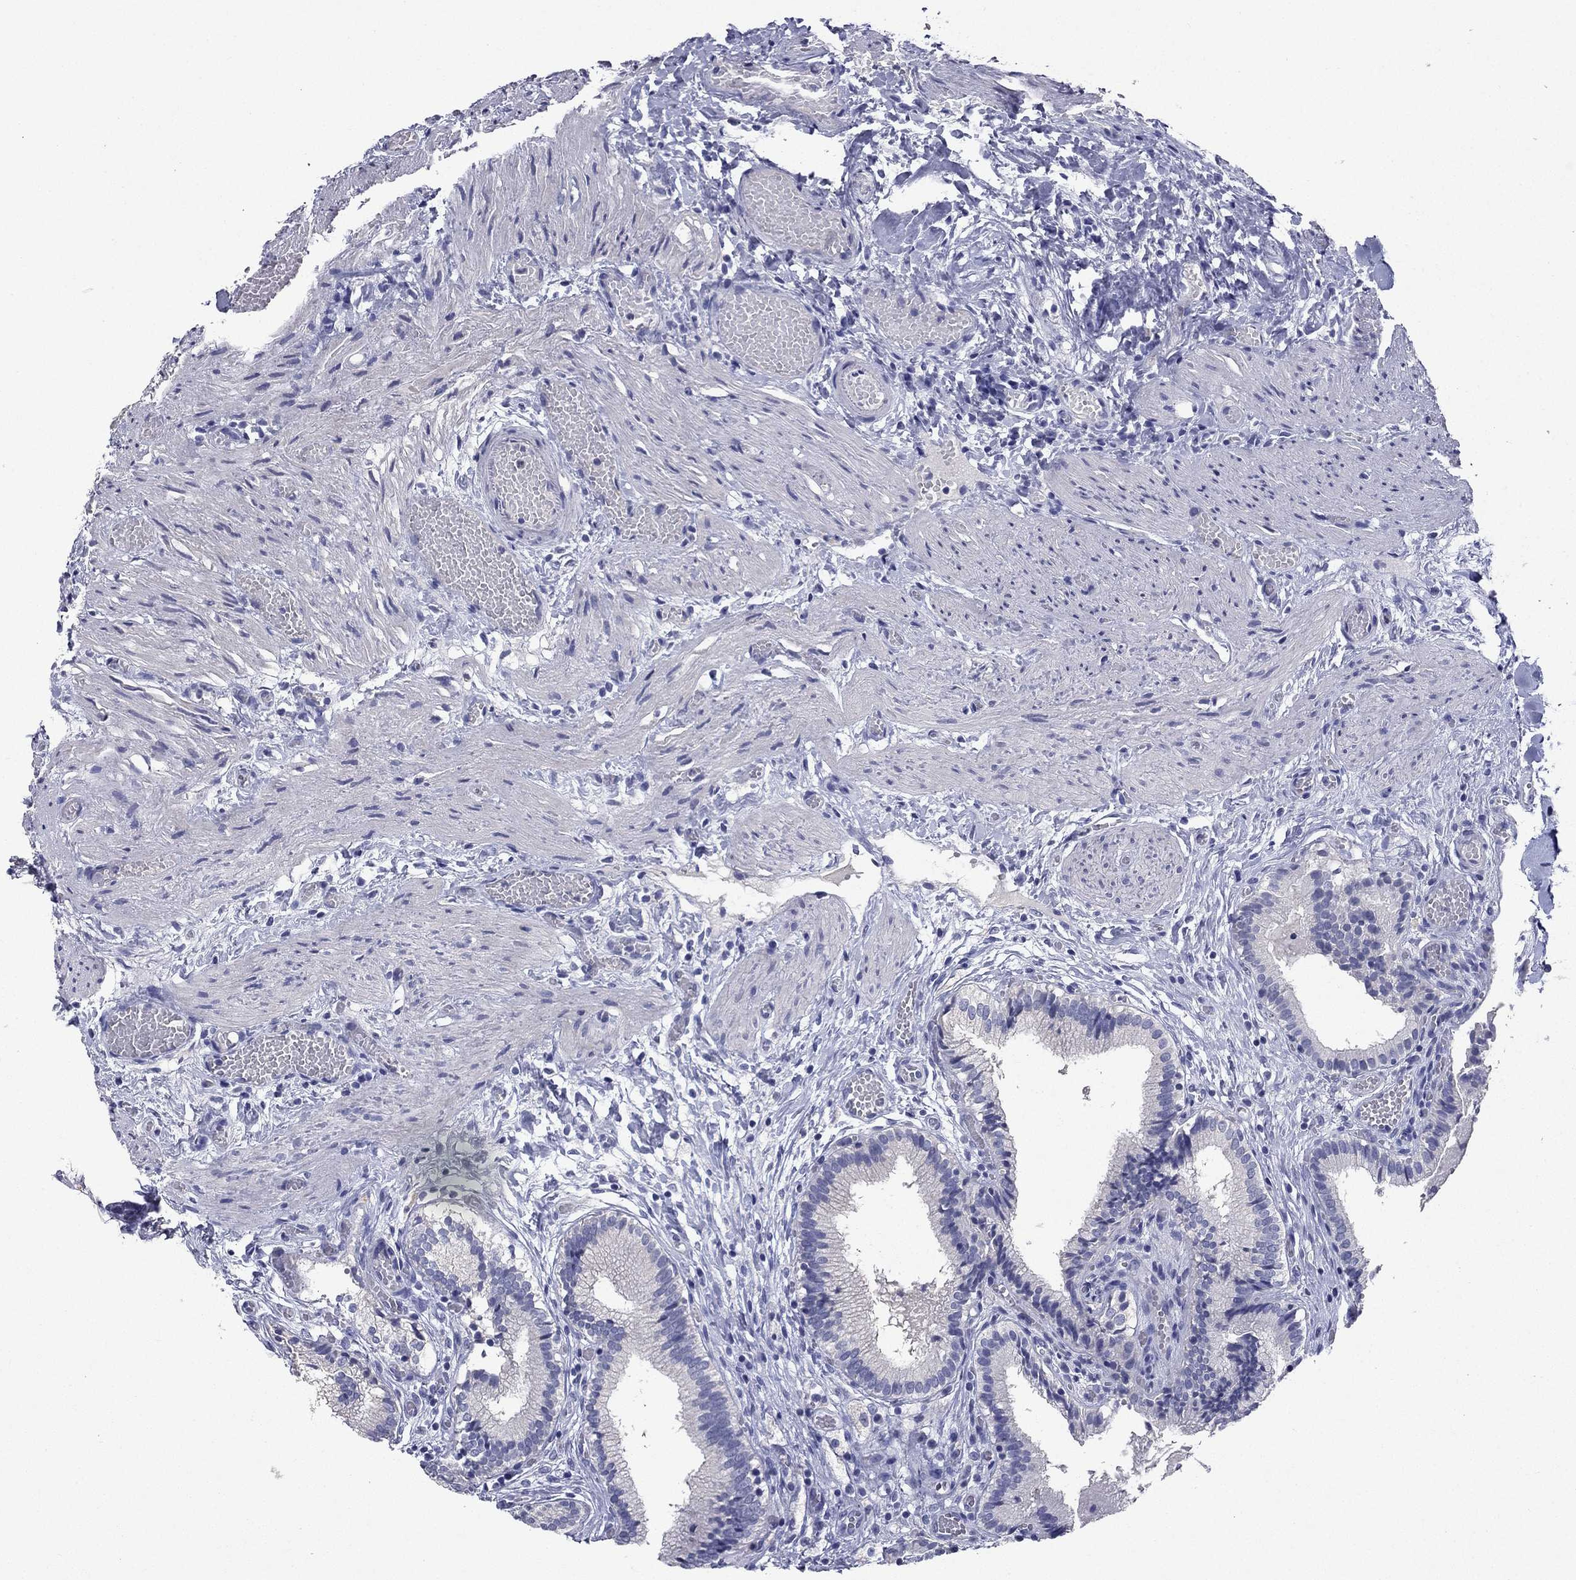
{"staining": {"intensity": "negative", "quantity": "none", "location": "none"}, "tissue": "gallbladder", "cell_type": "Glandular cells", "image_type": "normal", "snomed": [{"axis": "morphology", "description": "Normal tissue, NOS"}, {"axis": "topography", "description": "Gallbladder"}], "caption": "Photomicrograph shows no protein positivity in glandular cells of normal gallbladder.", "gene": "CFAP119", "patient": {"sex": "female", "age": 24}}